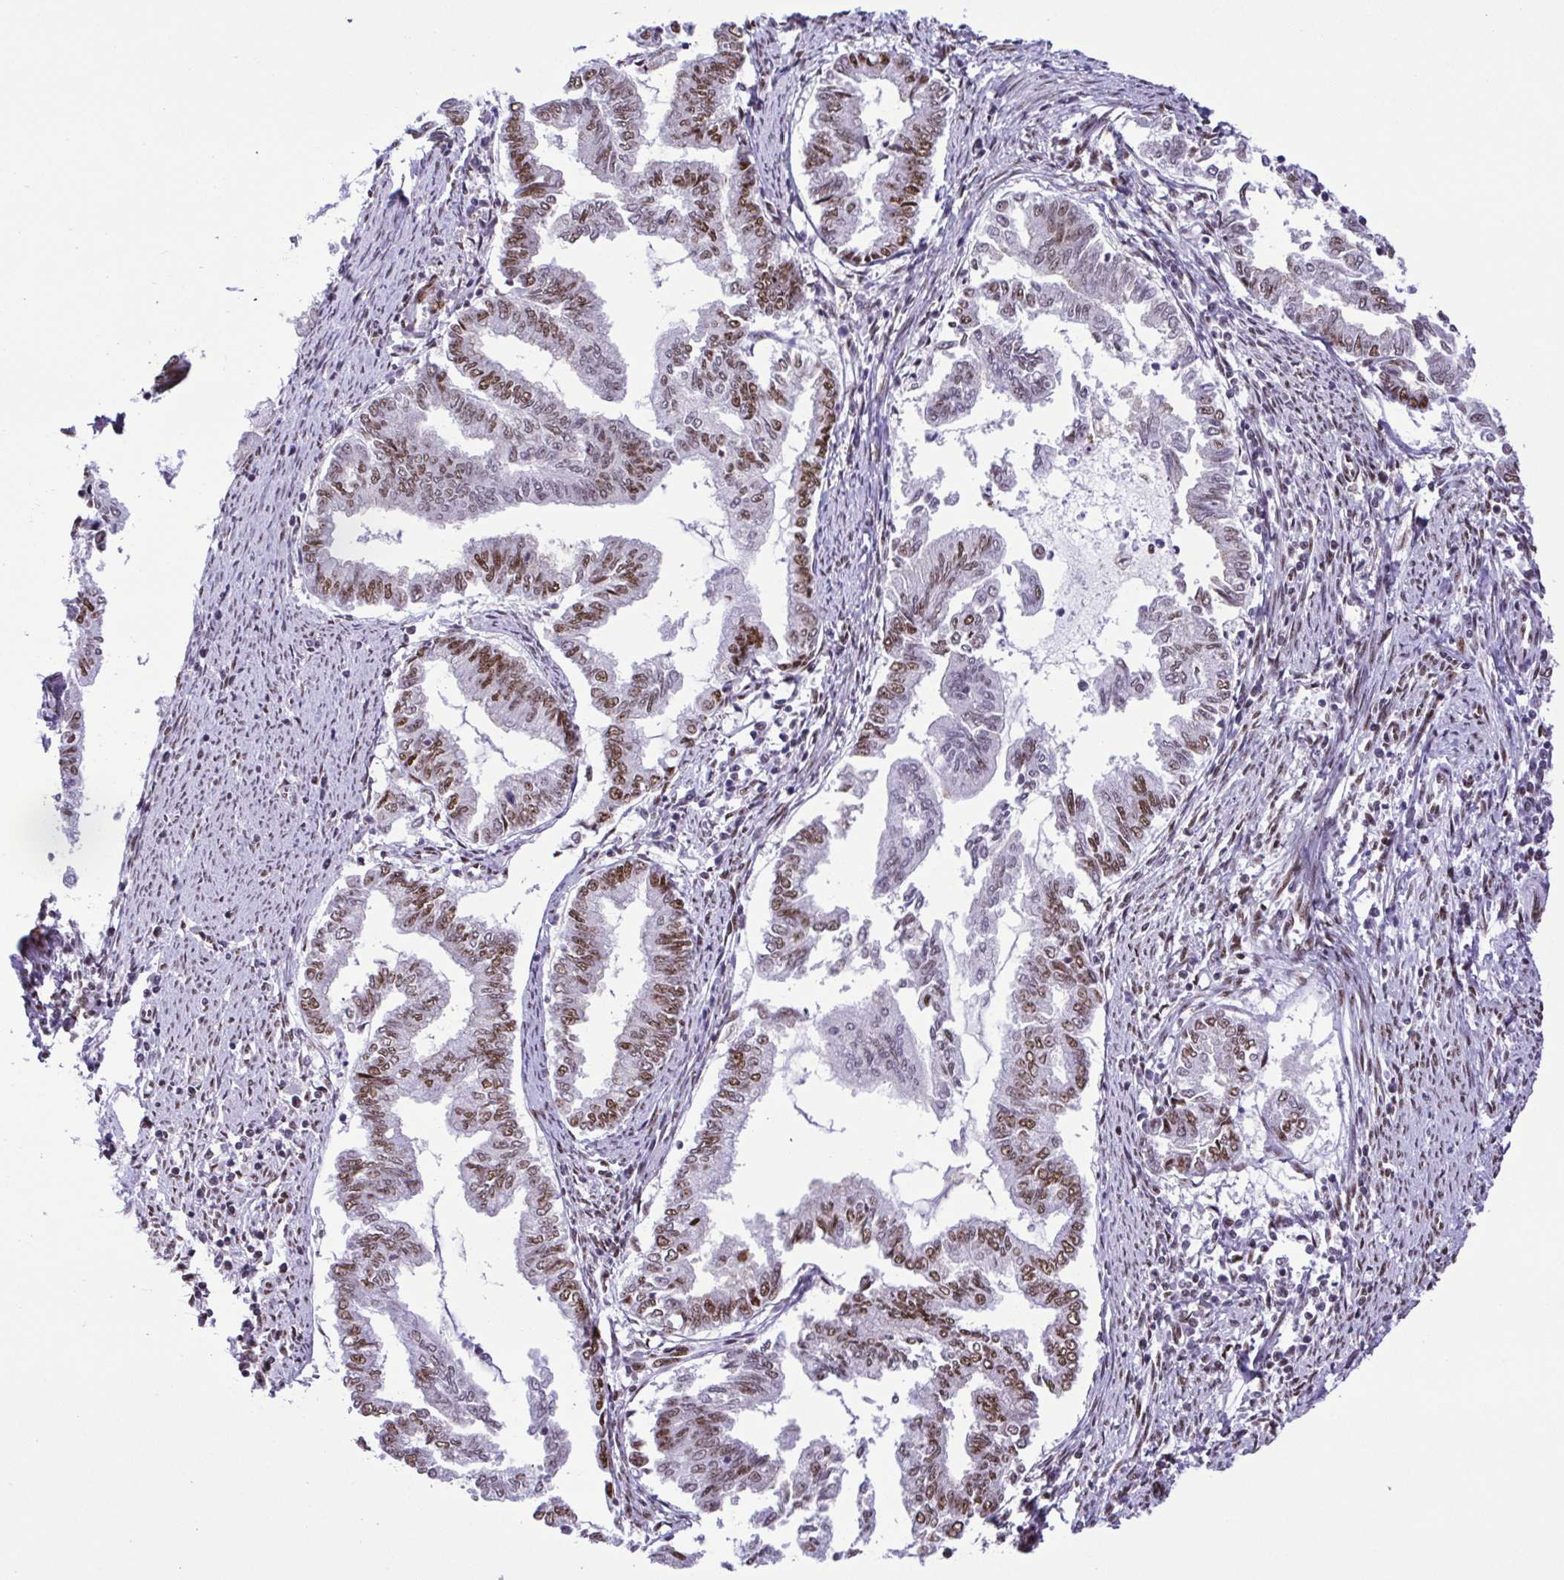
{"staining": {"intensity": "moderate", "quantity": "25%-75%", "location": "nuclear"}, "tissue": "endometrial cancer", "cell_type": "Tumor cells", "image_type": "cancer", "snomed": [{"axis": "morphology", "description": "Adenocarcinoma, NOS"}, {"axis": "topography", "description": "Endometrium"}], "caption": "Immunohistochemical staining of endometrial cancer reveals medium levels of moderate nuclear protein expression in approximately 25%-75% of tumor cells.", "gene": "TRIM28", "patient": {"sex": "female", "age": 79}}